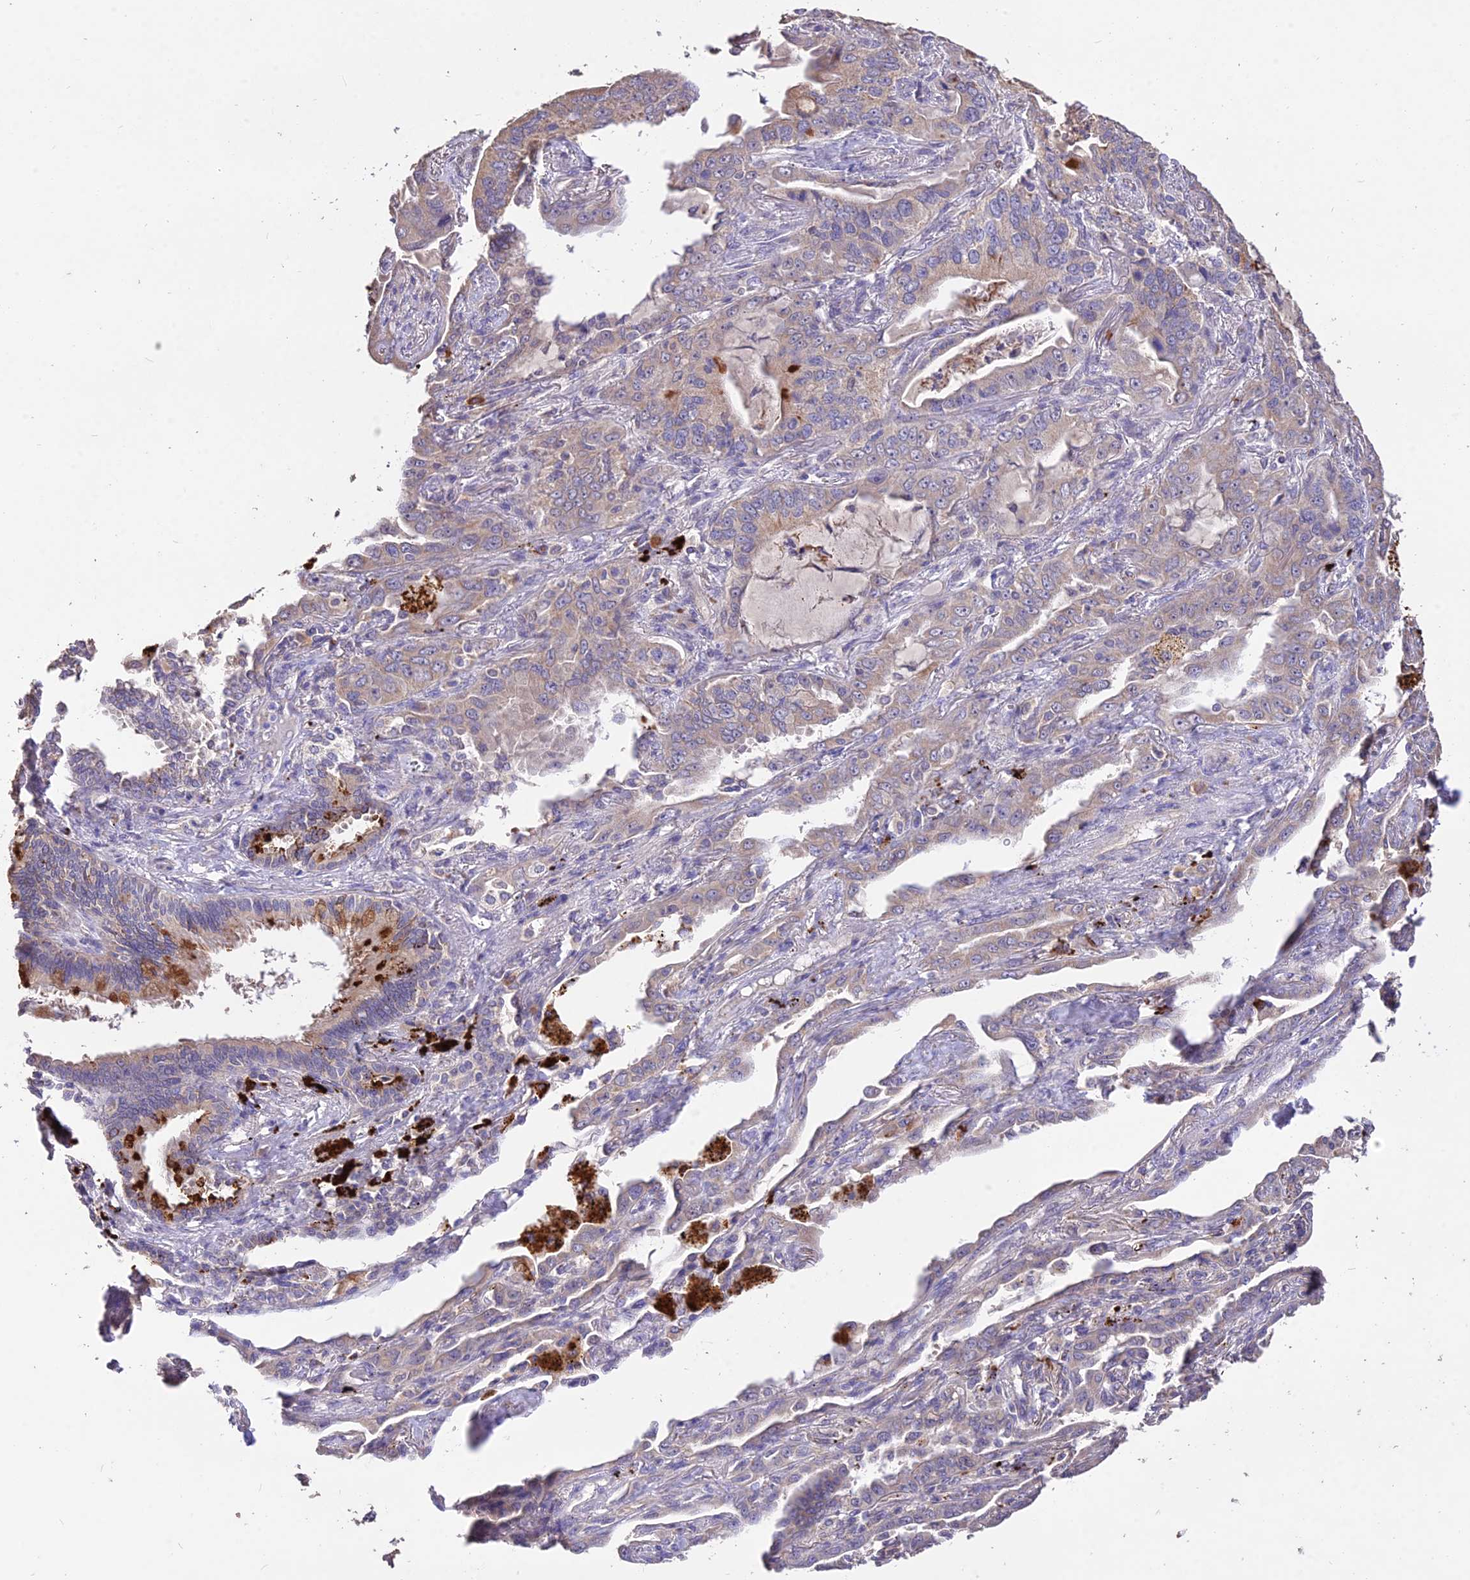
{"staining": {"intensity": "moderate", "quantity": "<25%", "location": "cytoplasmic/membranous"}, "tissue": "lung cancer", "cell_type": "Tumor cells", "image_type": "cancer", "snomed": [{"axis": "morphology", "description": "Adenocarcinoma, NOS"}, {"axis": "topography", "description": "Lung"}], "caption": "Immunohistochemistry (IHC) photomicrograph of neoplastic tissue: lung adenocarcinoma stained using immunohistochemistry exhibits low levels of moderate protein expression localized specifically in the cytoplasmic/membranous of tumor cells, appearing as a cytoplasmic/membranous brown color.", "gene": "SDHD", "patient": {"sex": "male", "age": 67}}